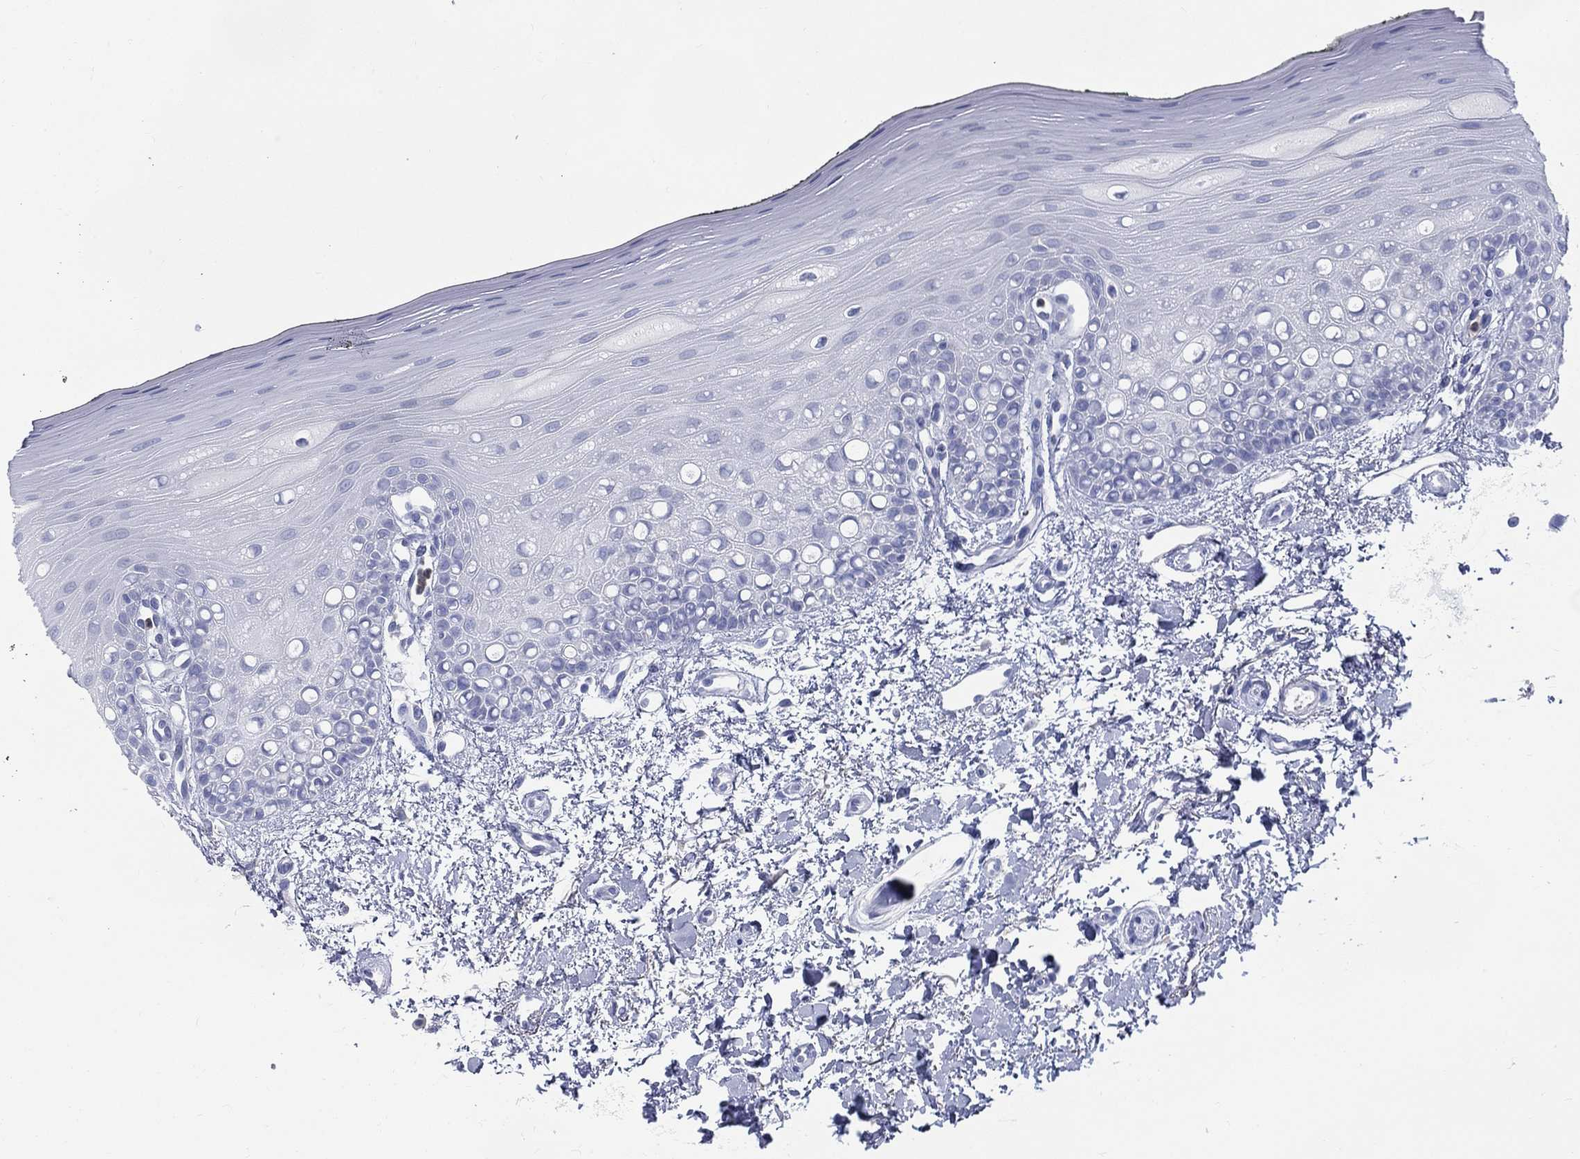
{"staining": {"intensity": "negative", "quantity": "none", "location": "none"}, "tissue": "oral mucosa", "cell_type": "Squamous epithelial cells", "image_type": "normal", "snomed": [{"axis": "morphology", "description": "Normal tissue, NOS"}, {"axis": "topography", "description": "Oral tissue"}], "caption": "Micrograph shows no significant protein staining in squamous epithelial cells of normal oral mucosa.", "gene": "DEFB121", "patient": {"sex": "female", "age": 78}}